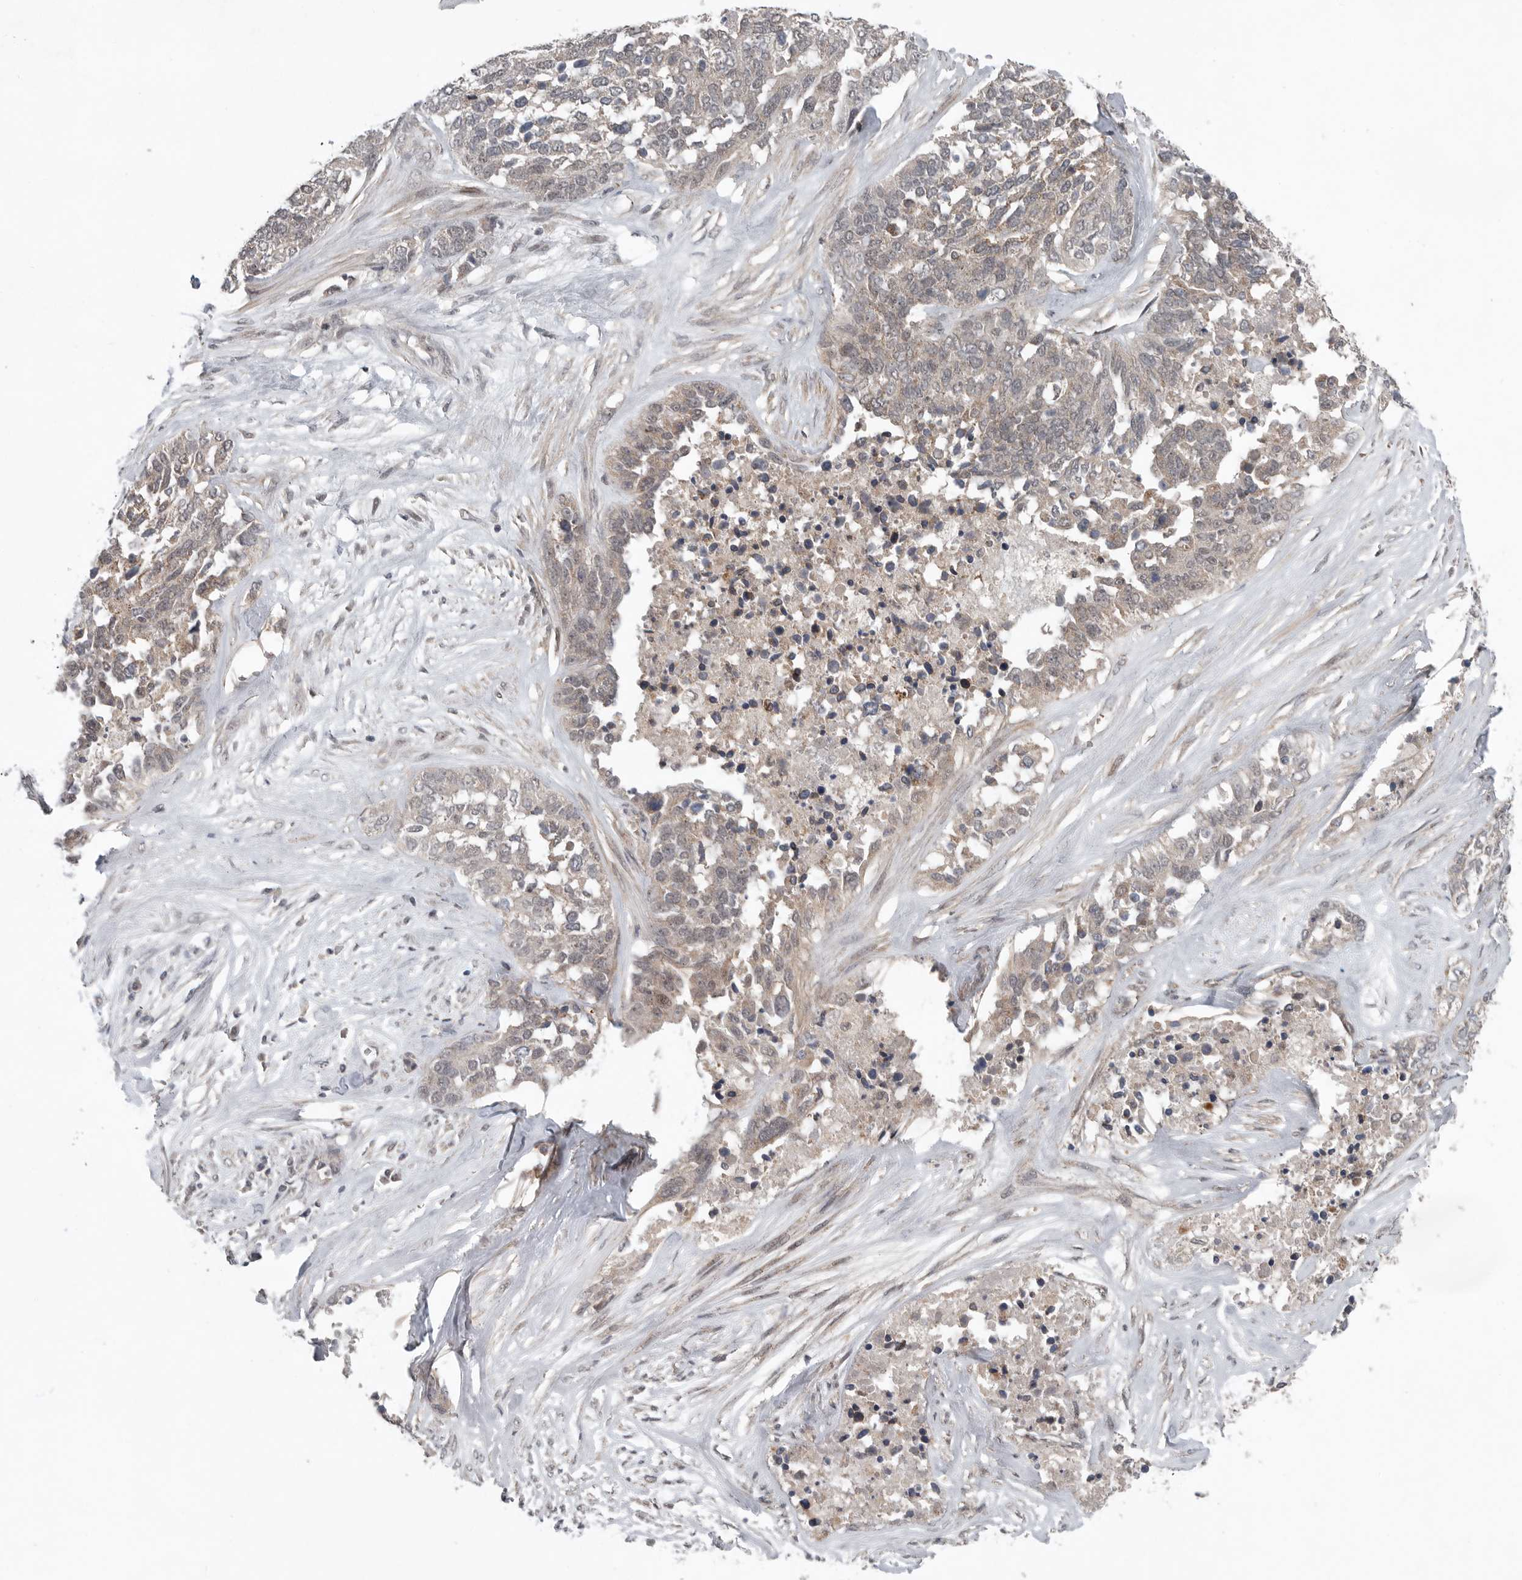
{"staining": {"intensity": "weak", "quantity": ">75%", "location": "cytoplasmic/membranous"}, "tissue": "ovarian cancer", "cell_type": "Tumor cells", "image_type": "cancer", "snomed": [{"axis": "morphology", "description": "Cystadenocarcinoma, serous, NOS"}, {"axis": "topography", "description": "Ovary"}], "caption": "Immunohistochemistry (IHC) of ovarian serous cystadenocarcinoma displays low levels of weak cytoplasmic/membranous positivity in about >75% of tumor cells.", "gene": "SCP2", "patient": {"sex": "female", "age": 44}}